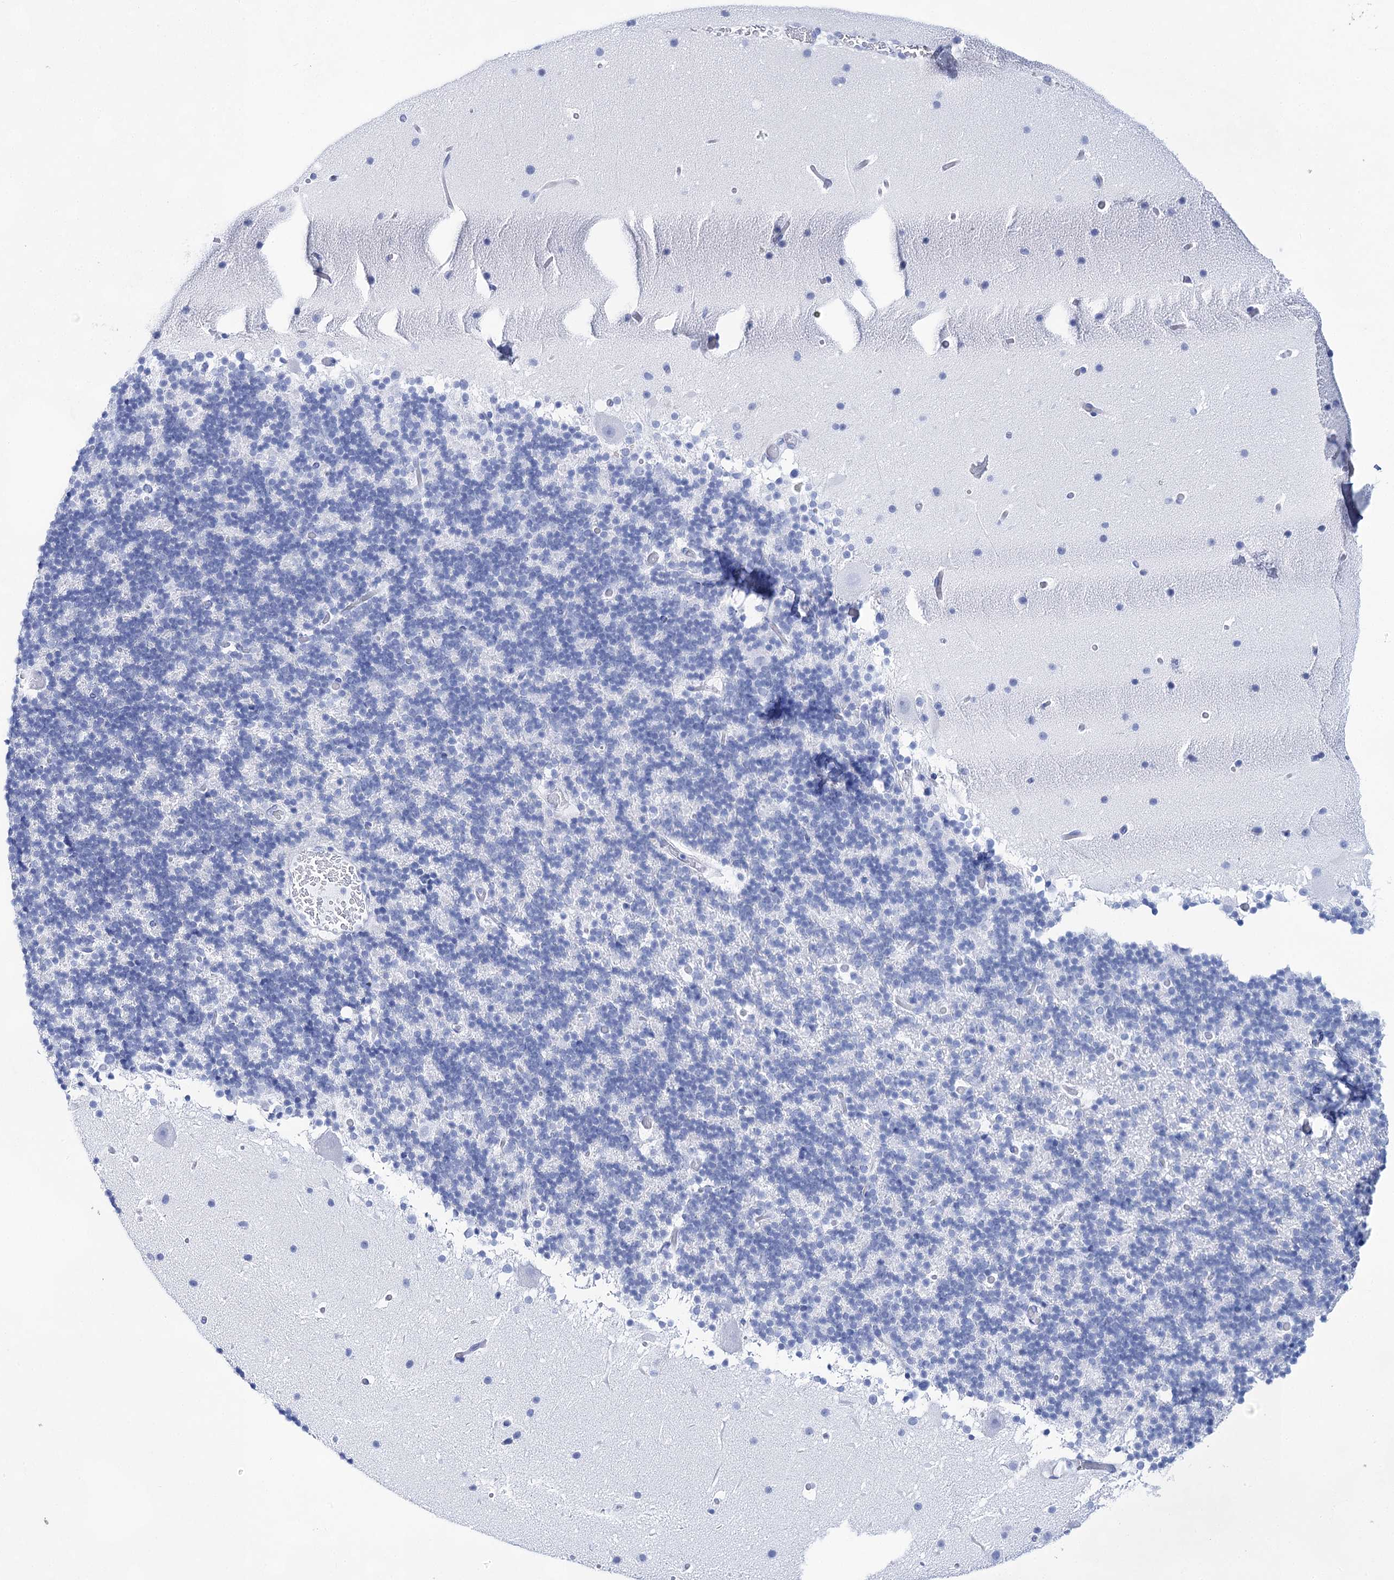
{"staining": {"intensity": "negative", "quantity": "none", "location": "none"}, "tissue": "cerebellum", "cell_type": "Cells in granular layer", "image_type": "normal", "snomed": [{"axis": "morphology", "description": "Normal tissue, NOS"}, {"axis": "topography", "description": "Cerebellum"}], "caption": "DAB immunohistochemical staining of benign human cerebellum demonstrates no significant expression in cells in granular layer.", "gene": "LALBA", "patient": {"sex": "male", "age": 57}}